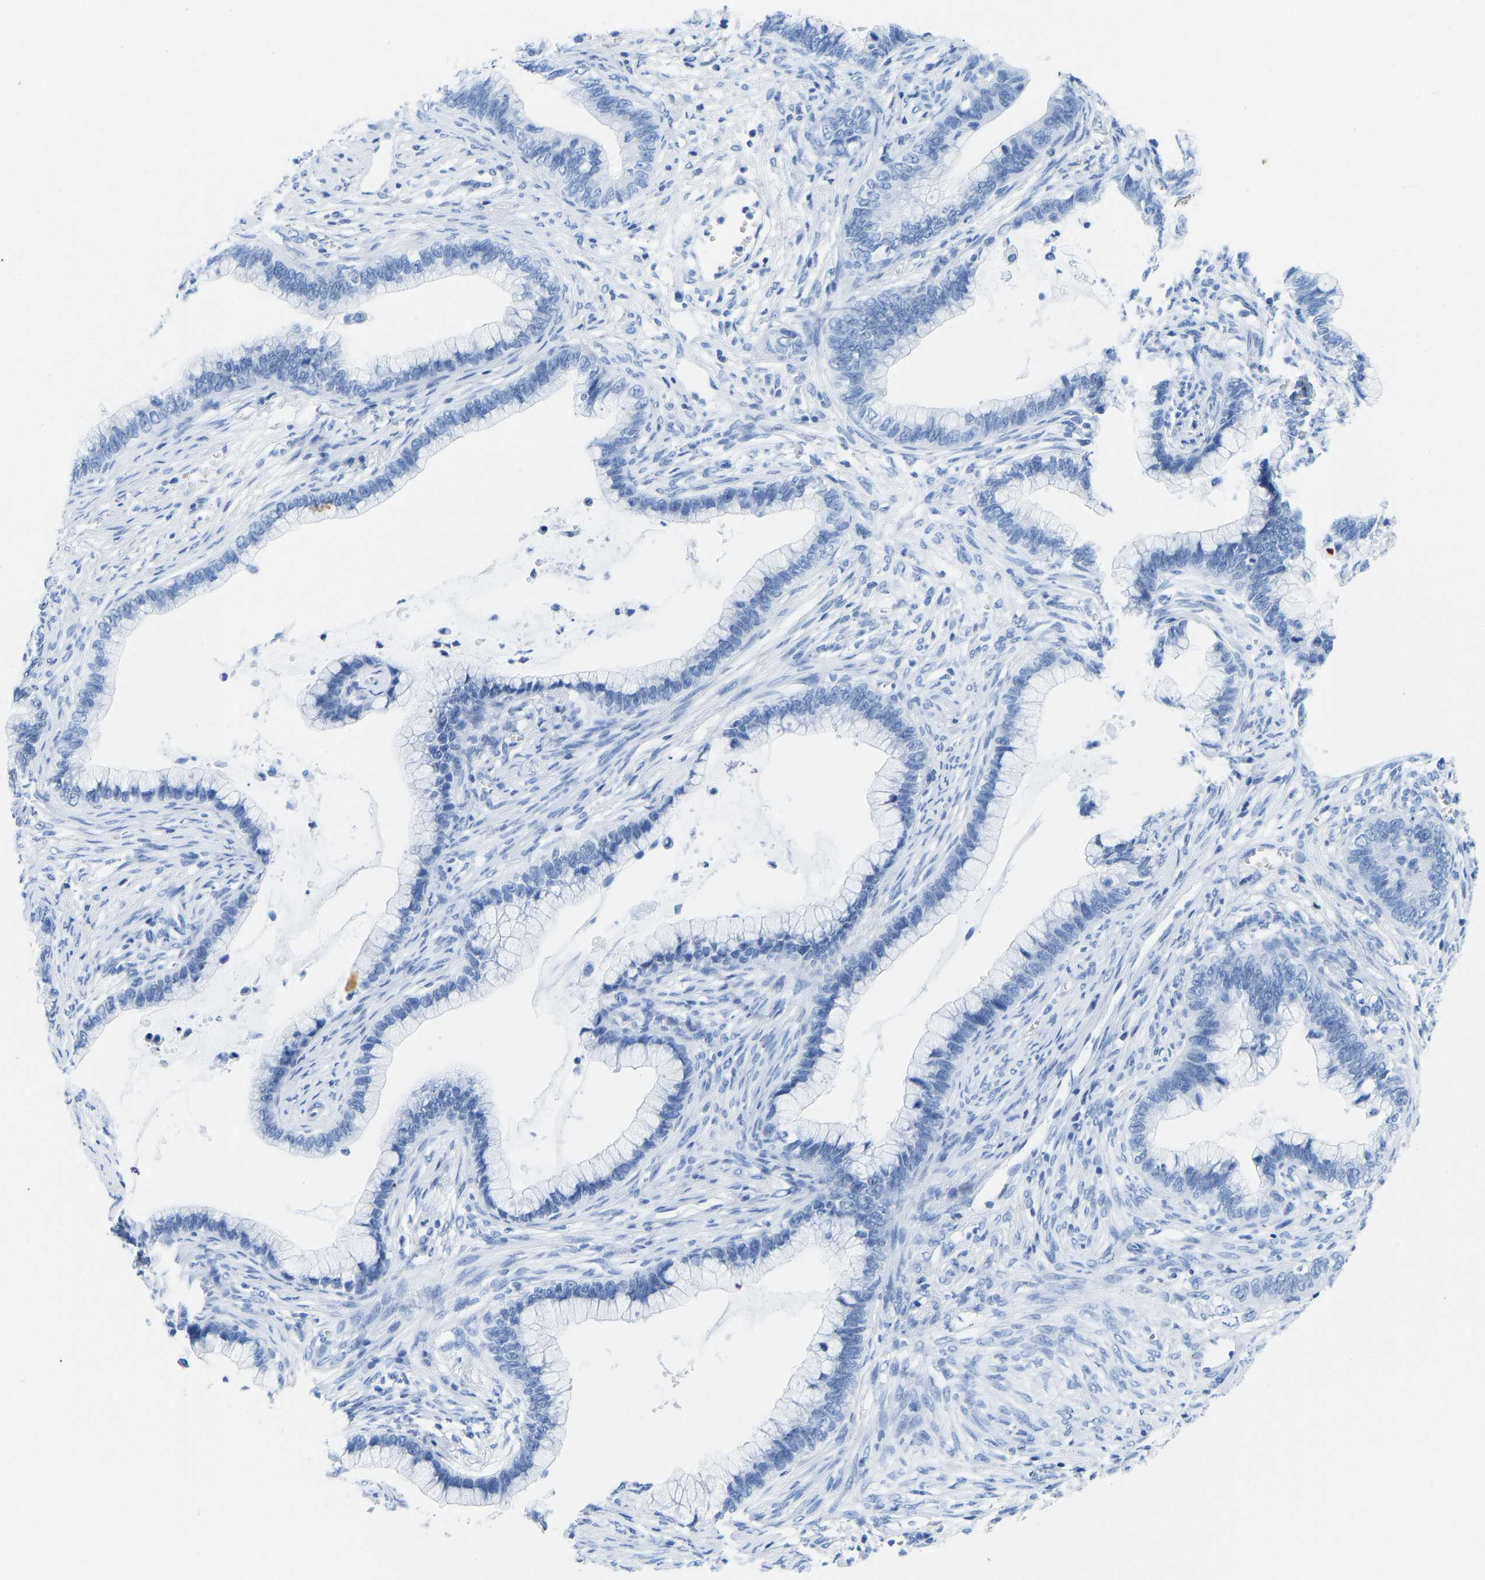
{"staining": {"intensity": "negative", "quantity": "none", "location": "none"}, "tissue": "cervical cancer", "cell_type": "Tumor cells", "image_type": "cancer", "snomed": [{"axis": "morphology", "description": "Adenocarcinoma, NOS"}, {"axis": "topography", "description": "Cervix"}], "caption": "IHC of human adenocarcinoma (cervical) displays no staining in tumor cells. (DAB immunohistochemistry with hematoxylin counter stain).", "gene": "ELMO2", "patient": {"sex": "female", "age": 44}}